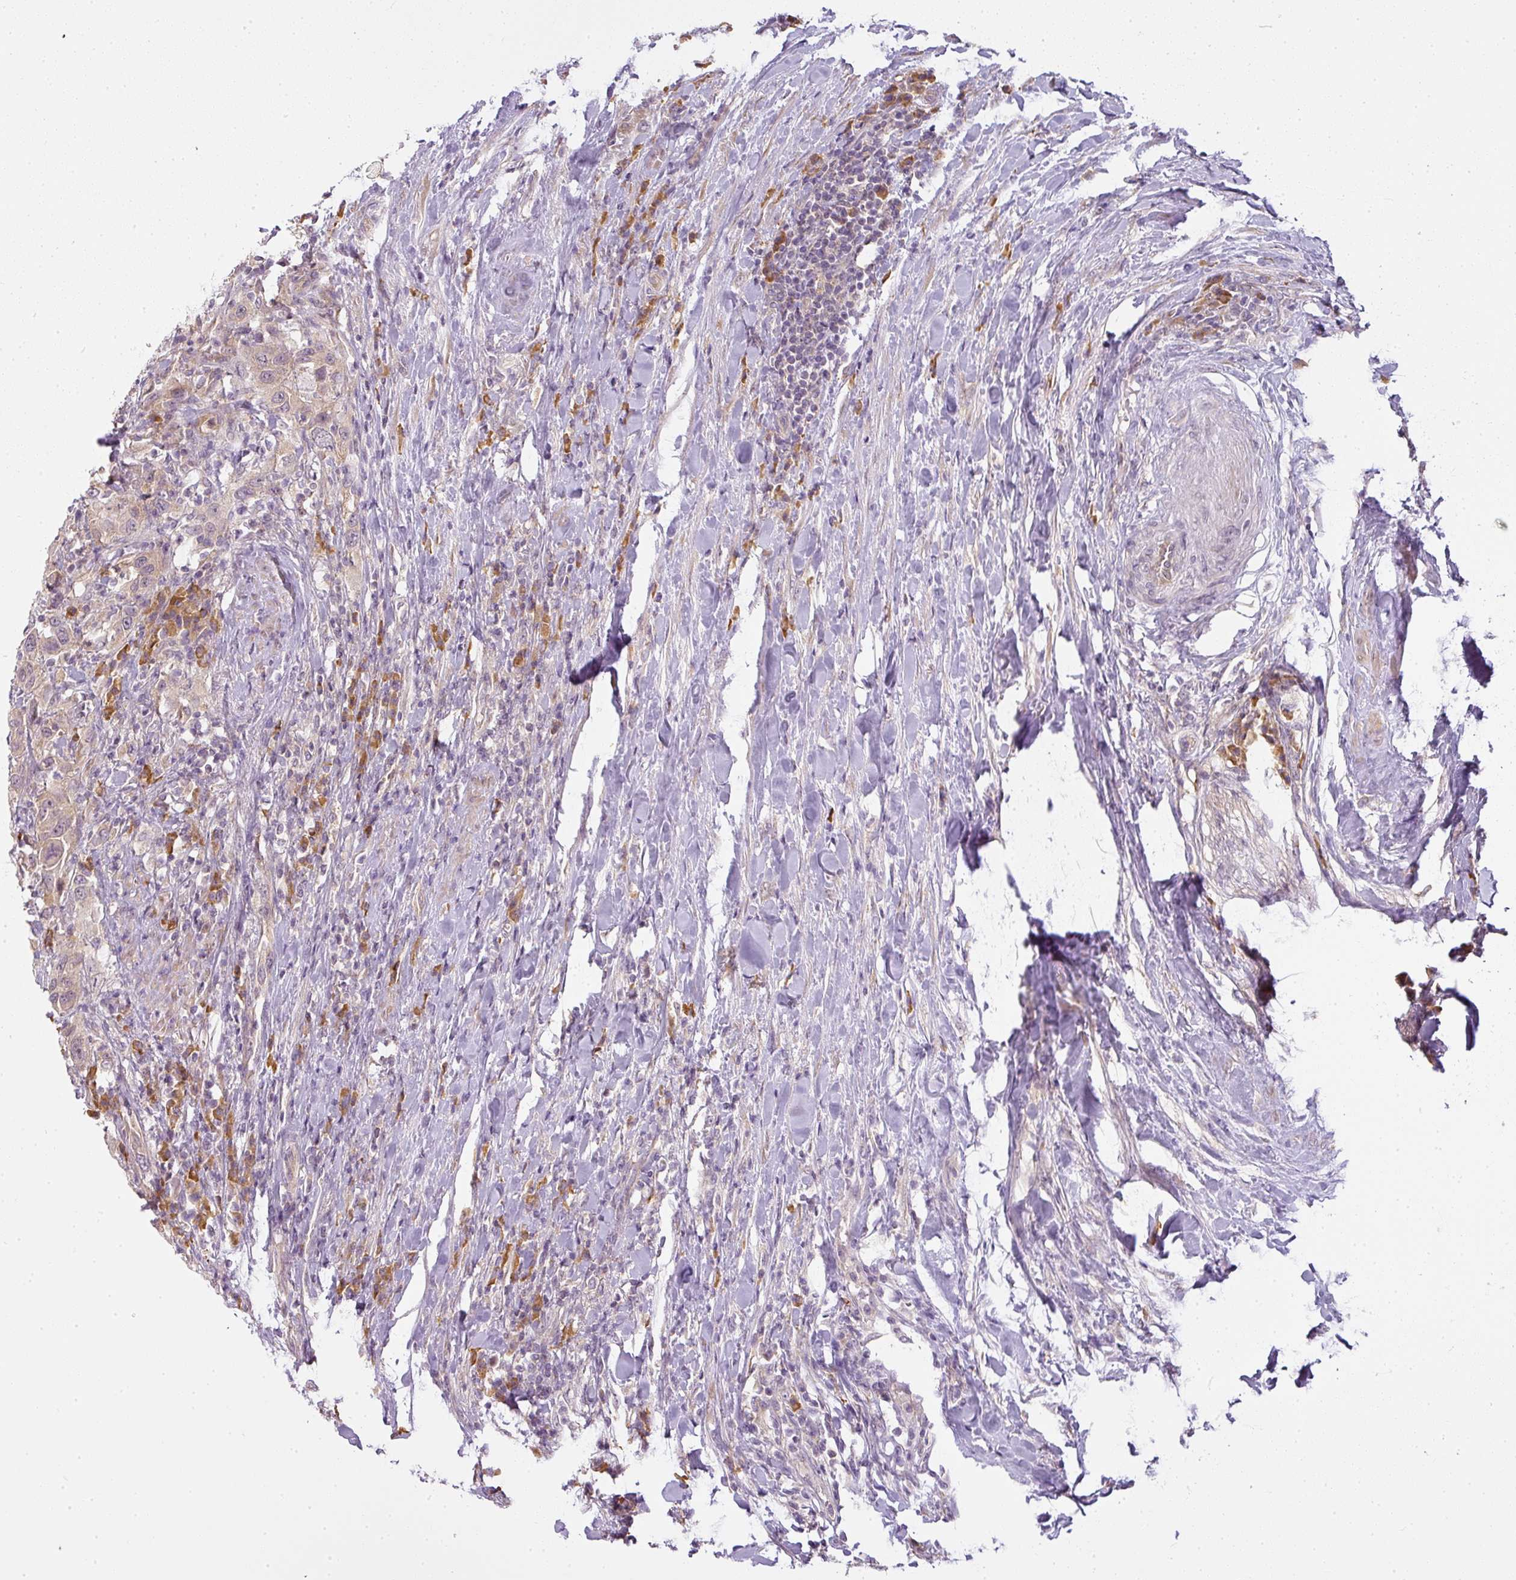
{"staining": {"intensity": "weak", "quantity": ">75%", "location": "cytoplasmic/membranous"}, "tissue": "urothelial cancer", "cell_type": "Tumor cells", "image_type": "cancer", "snomed": [{"axis": "morphology", "description": "Urothelial carcinoma, High grade"}, {"axis": "topography", "description": "Urinary bladder"}], "caption": "Urothelial cancer stained with a brown dye shows weak cytoplasmic/membranous positive expression in about >75% of tumor cells.", "gene": "LY75", "patient": {"sex": "male", "age": 61}}